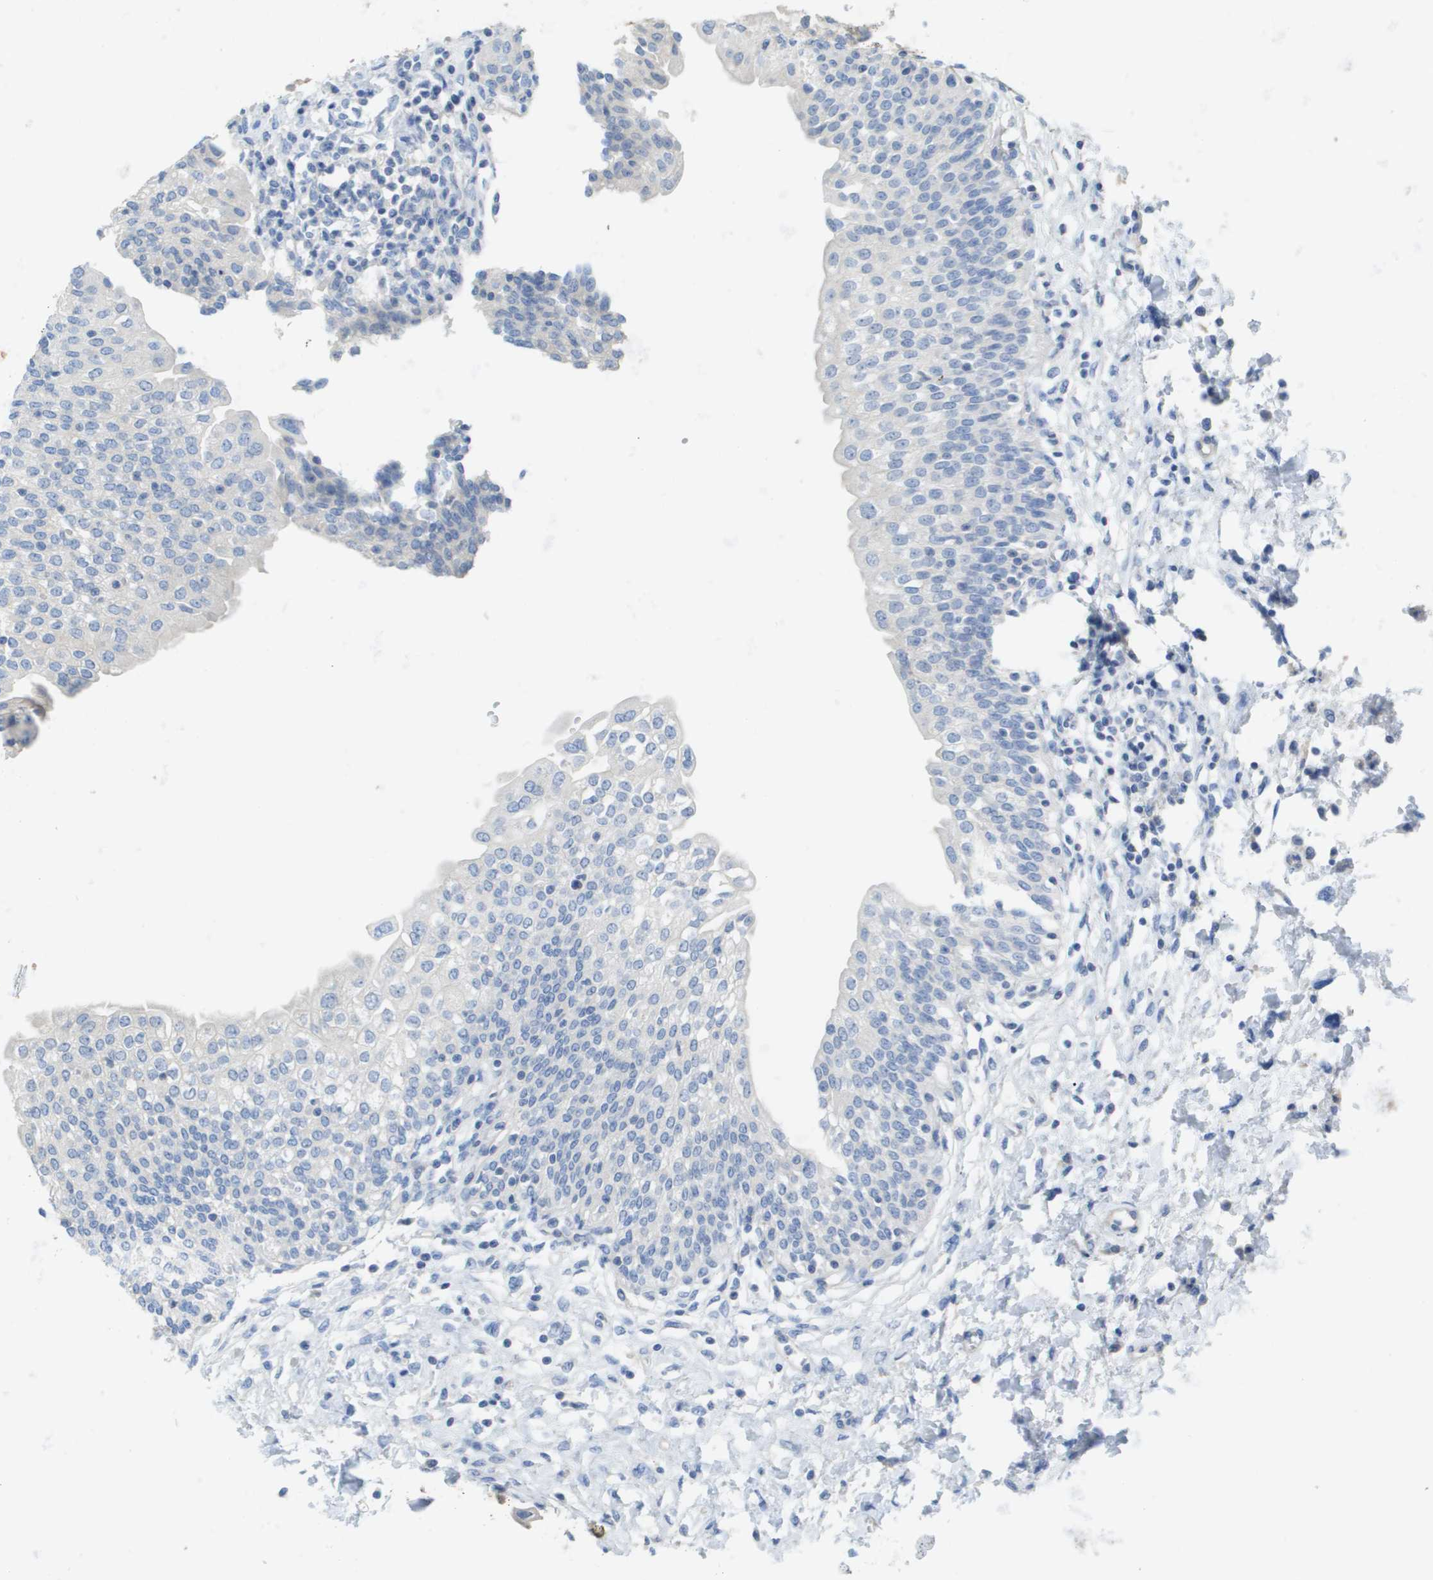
{"staining": {"intensity": "negative", "quantity": "none", "location": "none"}, "tissue": "urinary bladder", "cell_type": "Urothelial cells", "image_type": "normal", "snomed": [{"axis": "morphology", "description": "Normal tissue, NOS"}, {"axis": "topography", "description": "Urinary bladder"}], "caption": "A high-resolution micrograph shows immunohistochemistry (IHC) staining of benign urinary bladder, which demonstrates no significant staining in urothelial cells.", "gene": "MYL3", "patient": {"sex": "male", "age": 55}}